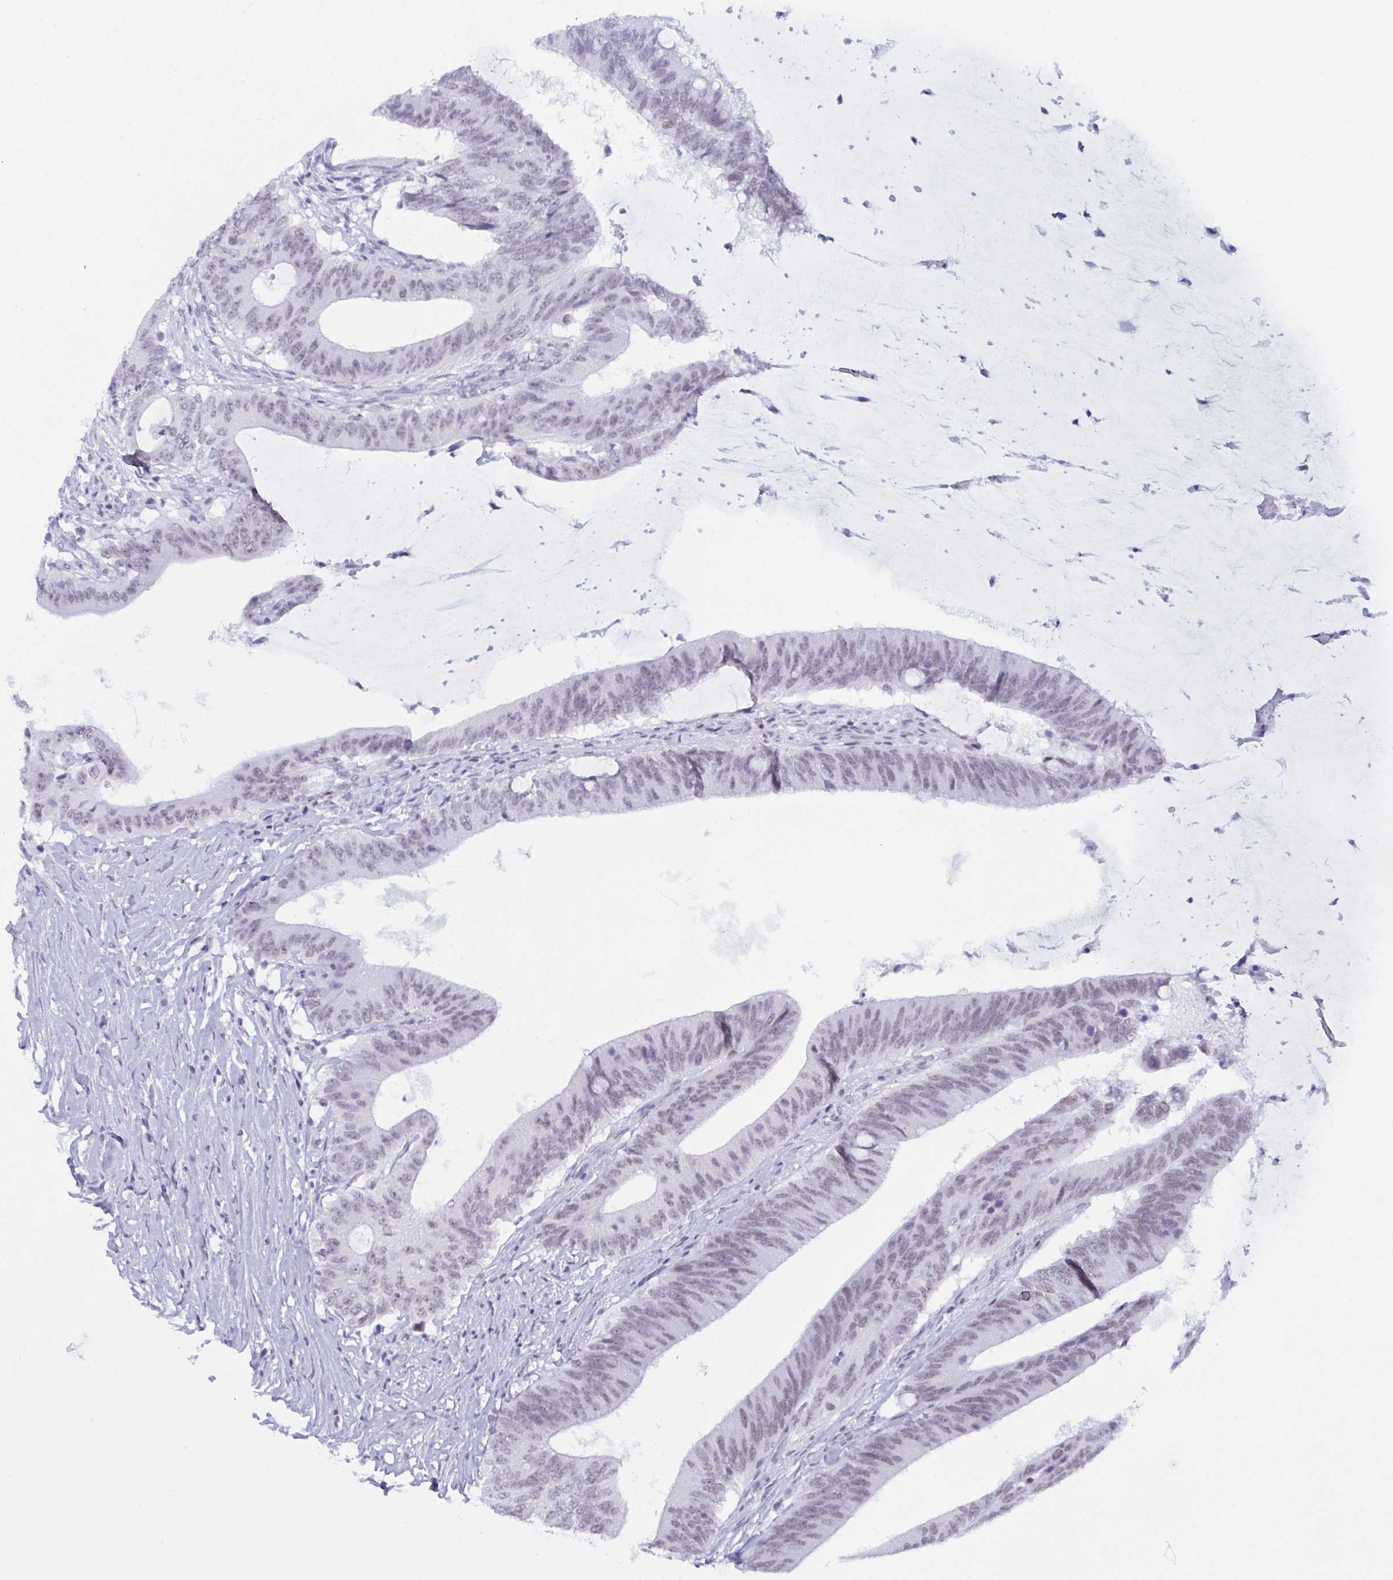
{"staining": {"intensity": "weak", "quantity": "25%-75%", "location": "nuclear"}, "tissue": "colorectal cancer", "cell_type": "Tumor cells", "image_type": "cancer", "snomed": [{"axis": "morphology", "description": "Adenocarcinoma, NOS"}, {"axis": "topography", "description": "Colon"}], "caption": "Immunohistochemical staining of adenocarcinoma (colorectal) shows weak nuclear protein expression in approximately 25%-75% of tumor cells. (DAB (3,3'-diaminobenzidine) IHC with brightfield microscopy, high magnification).", "gene": "RBM7", "patient": {"sex": "female", "age": 43}}